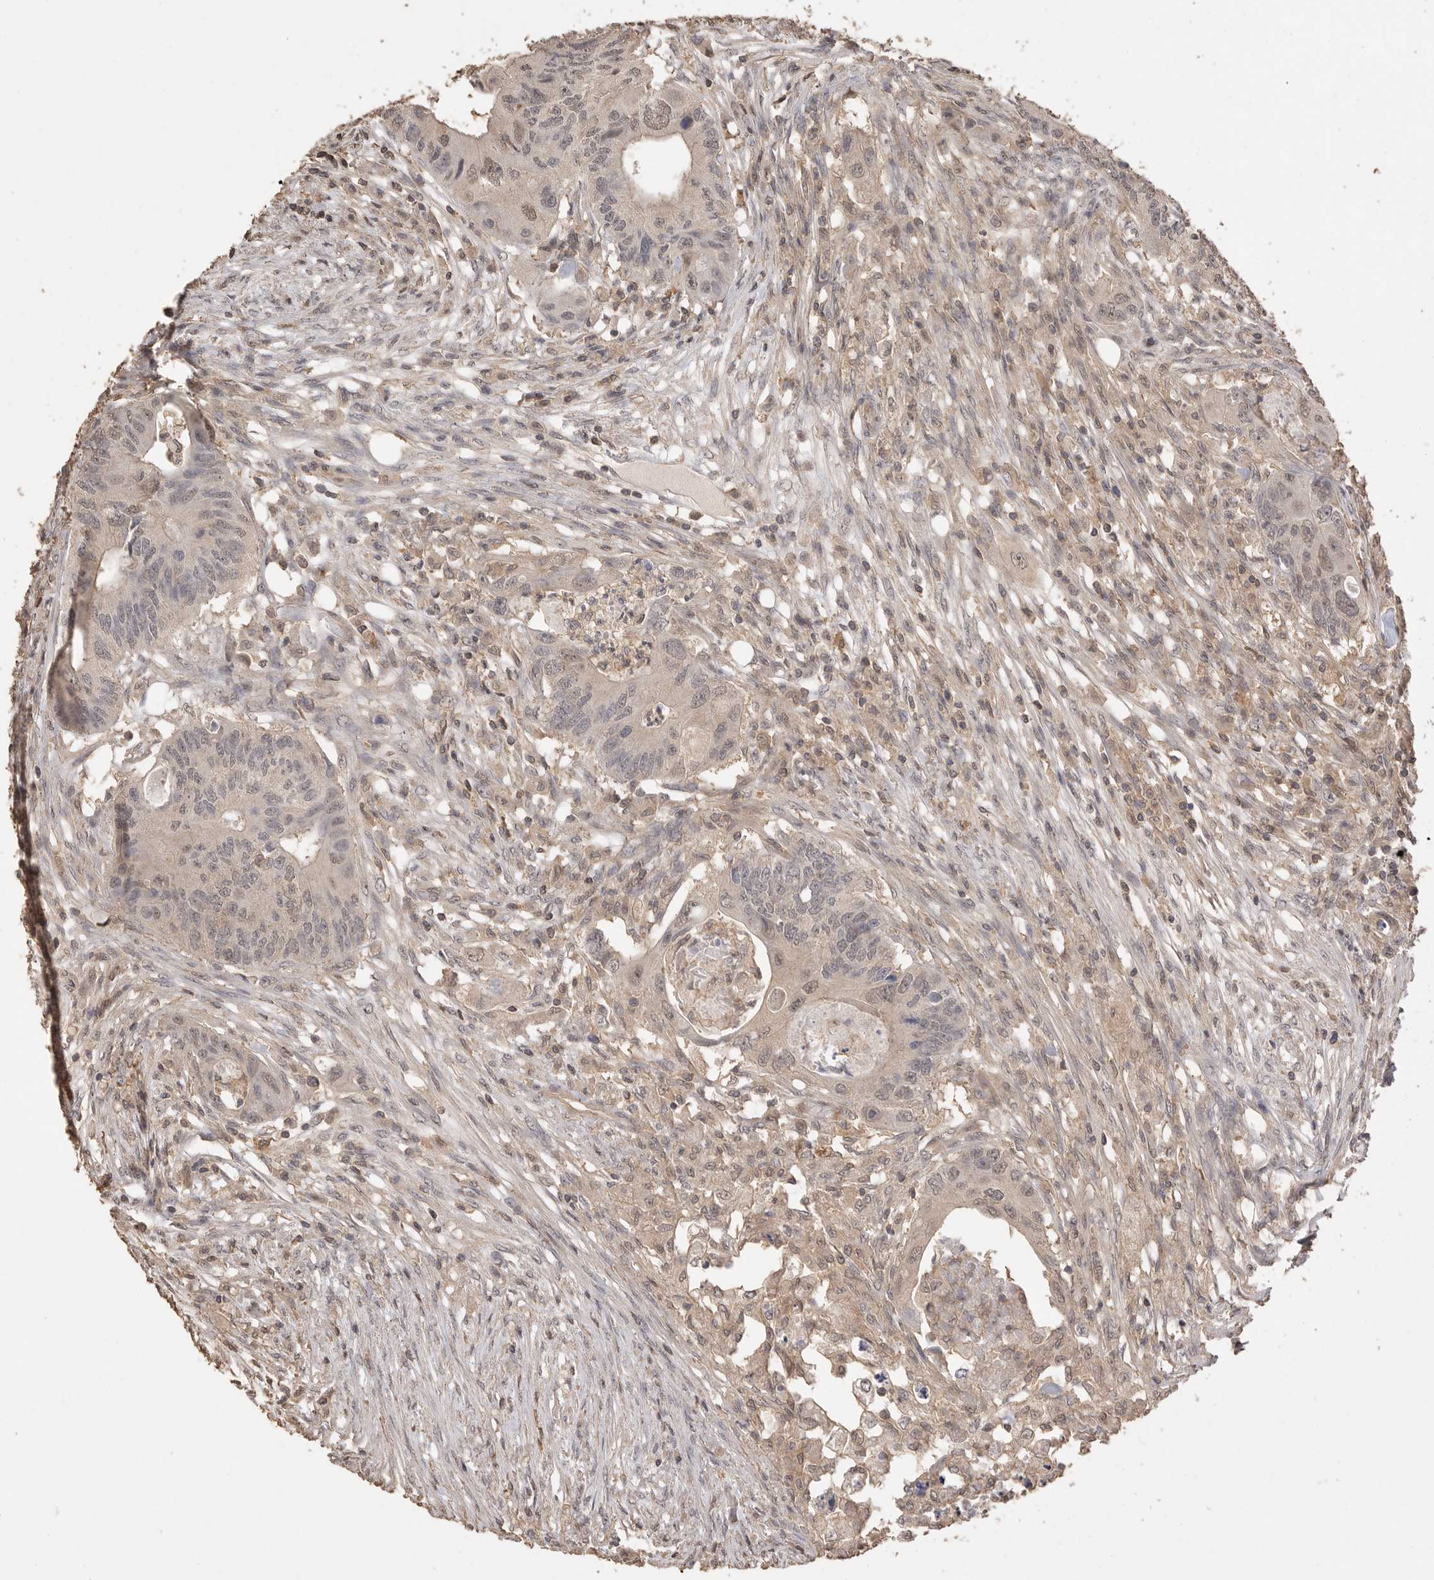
{"staining": {"intensity": "weak", "quantity": "<25%", "location": "nuclear"}, "tissue": "colorectal cancer", "cell_type": "Tumor cells", "image_type": "cancer", "snomed": [{"axis": "morphology", "description": "Adenocarcinoma, NOS"}, {"axis": "topography", "description": "Colon"}], "caption": "There is no significant expression in tumor cells of adenocarcinoma (colorectal).", "gene": "MAP2K1", "patient": {"sex": "male", "age": 71}}